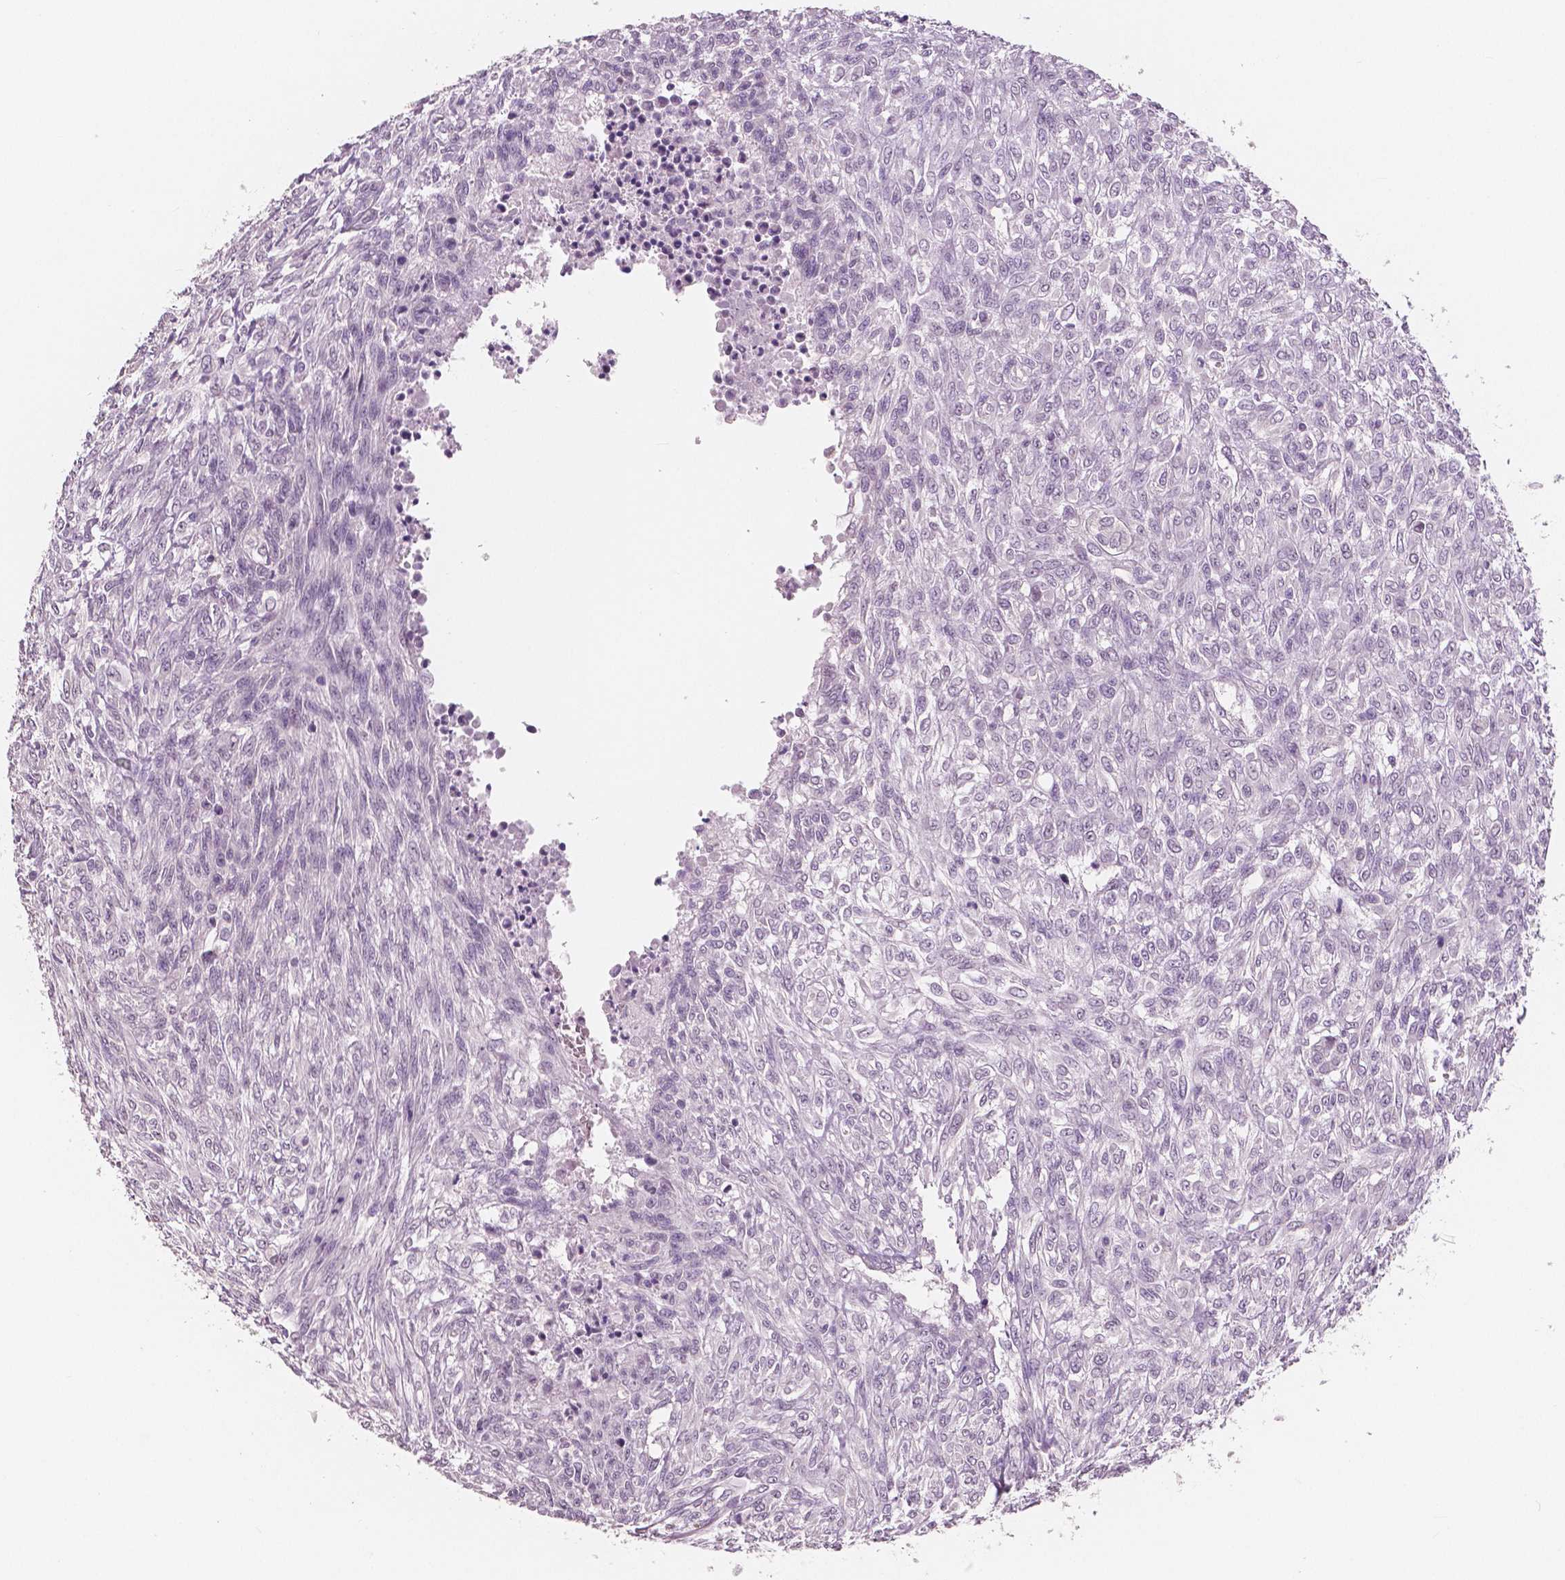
{"staining": {"intensity": "negative", "quantity": "none", "location": "none"}, "tissue": "renal cancer", "cell_type": "Tumor cells", "image_type": "cancer", "snomed": [{"axis": "morphology", "description": "Adenocarcinoma, NOS"}, {"axis": "topography", "description": "Kidney"}], "caption": "The photomicrograph displays no significant staining in tumor cells of renal adenocarcinoma.", "gene": "NECAB1", "patient": {"sex": "male", "age": 58}}